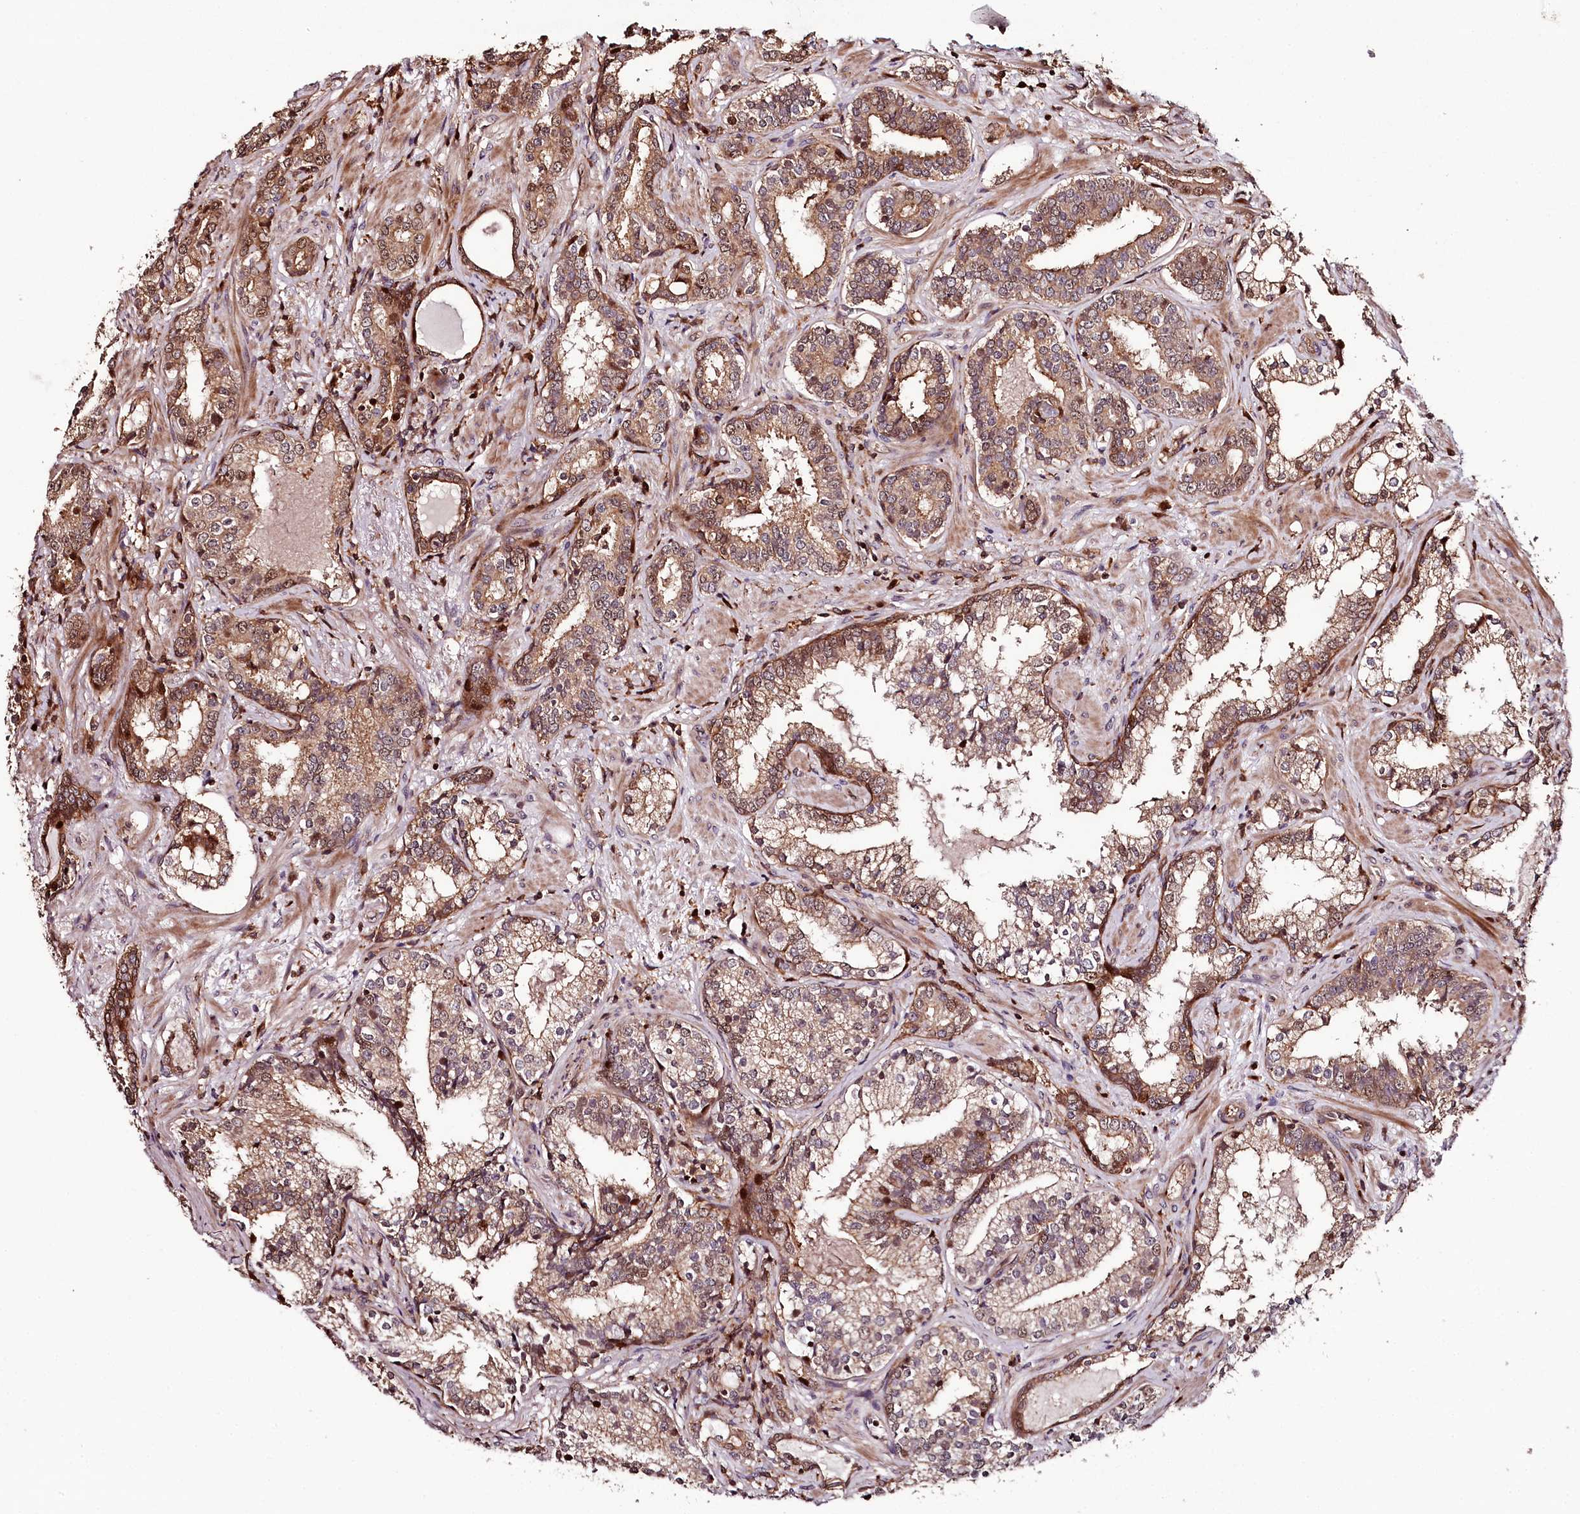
{"staining": {"intensity": "moderate", "quantity": ">75%", "location": "cytoplasmic/membranous"}, "tissue": "prostate cancer", "cell_type": "Tumor cells", "image_type": "cancer", "snomed": [{"axis": "morphology", "description": "Adenocarcinoma, High grade"}, {"axis": "topography", "description": "Prostate"}], "caption": "DAB (3,3'-diaminobenzidine) immunohistochemical staining of adenocarcinoma (high-grade) (prostate) reveals moderate cytoplasmic/membranous protein staining in about >75% of tumor cells.", "gene": "KIF14", "patient": {"sex": "male", "age": 58}}